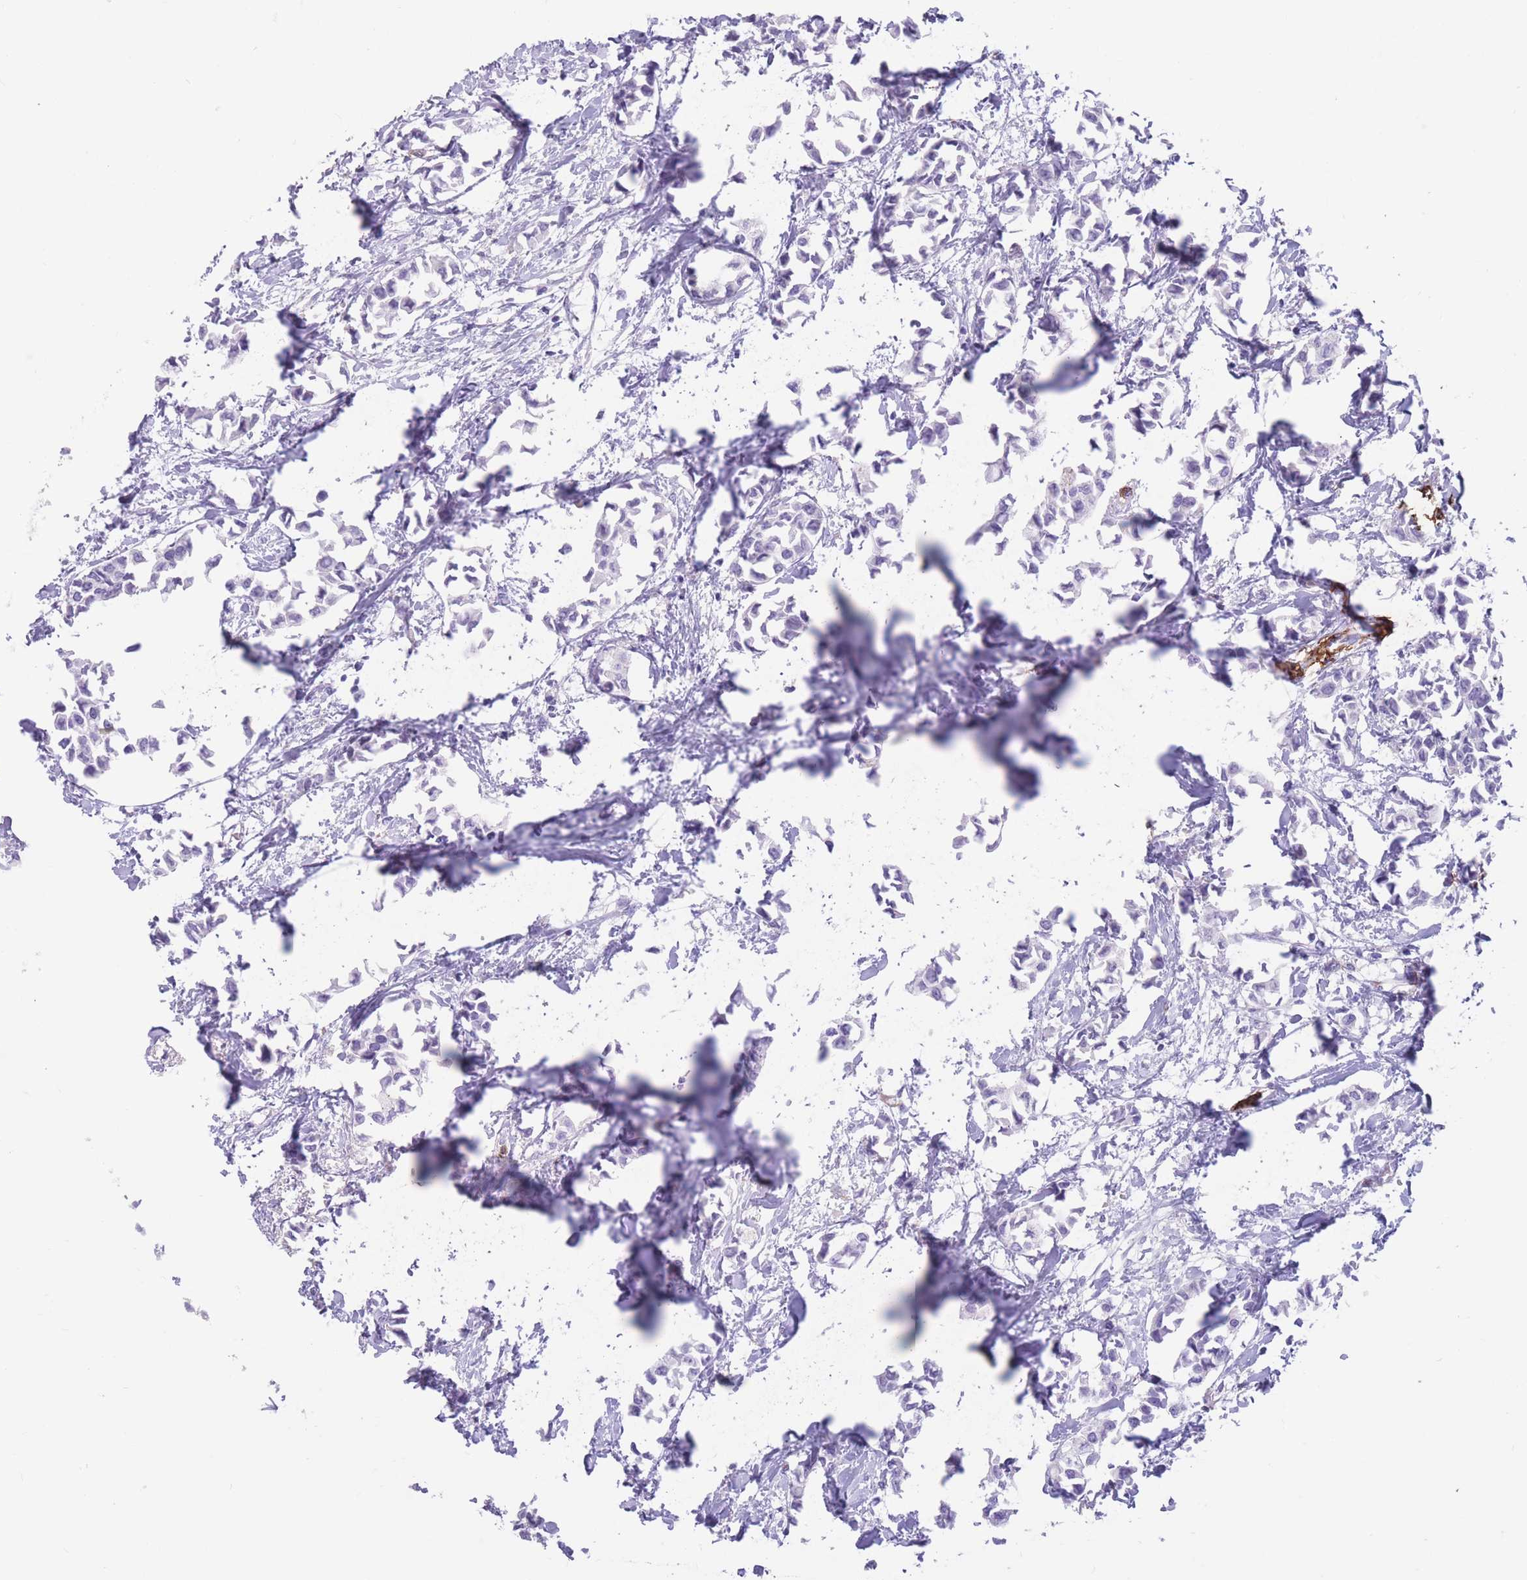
{"staining": {"intensity": "negative", "quantity": "none", "location": "none"}, "tissue": "breast cancer", "cell_type": "Tumor cells", "image_type": "cancer", "snomed": [{"axis": "morphology", "description": "Duct carcinoma"}, {"axis": "topography", "description": "Breast"}], "caption": "Immunohistochemistry of breast cancer demonstrates no expression in tumor cells. (DAB immunohistochemistry, high magnification).", "gene": "DPYD", "patient": {"sex": "female", "age": 73}}